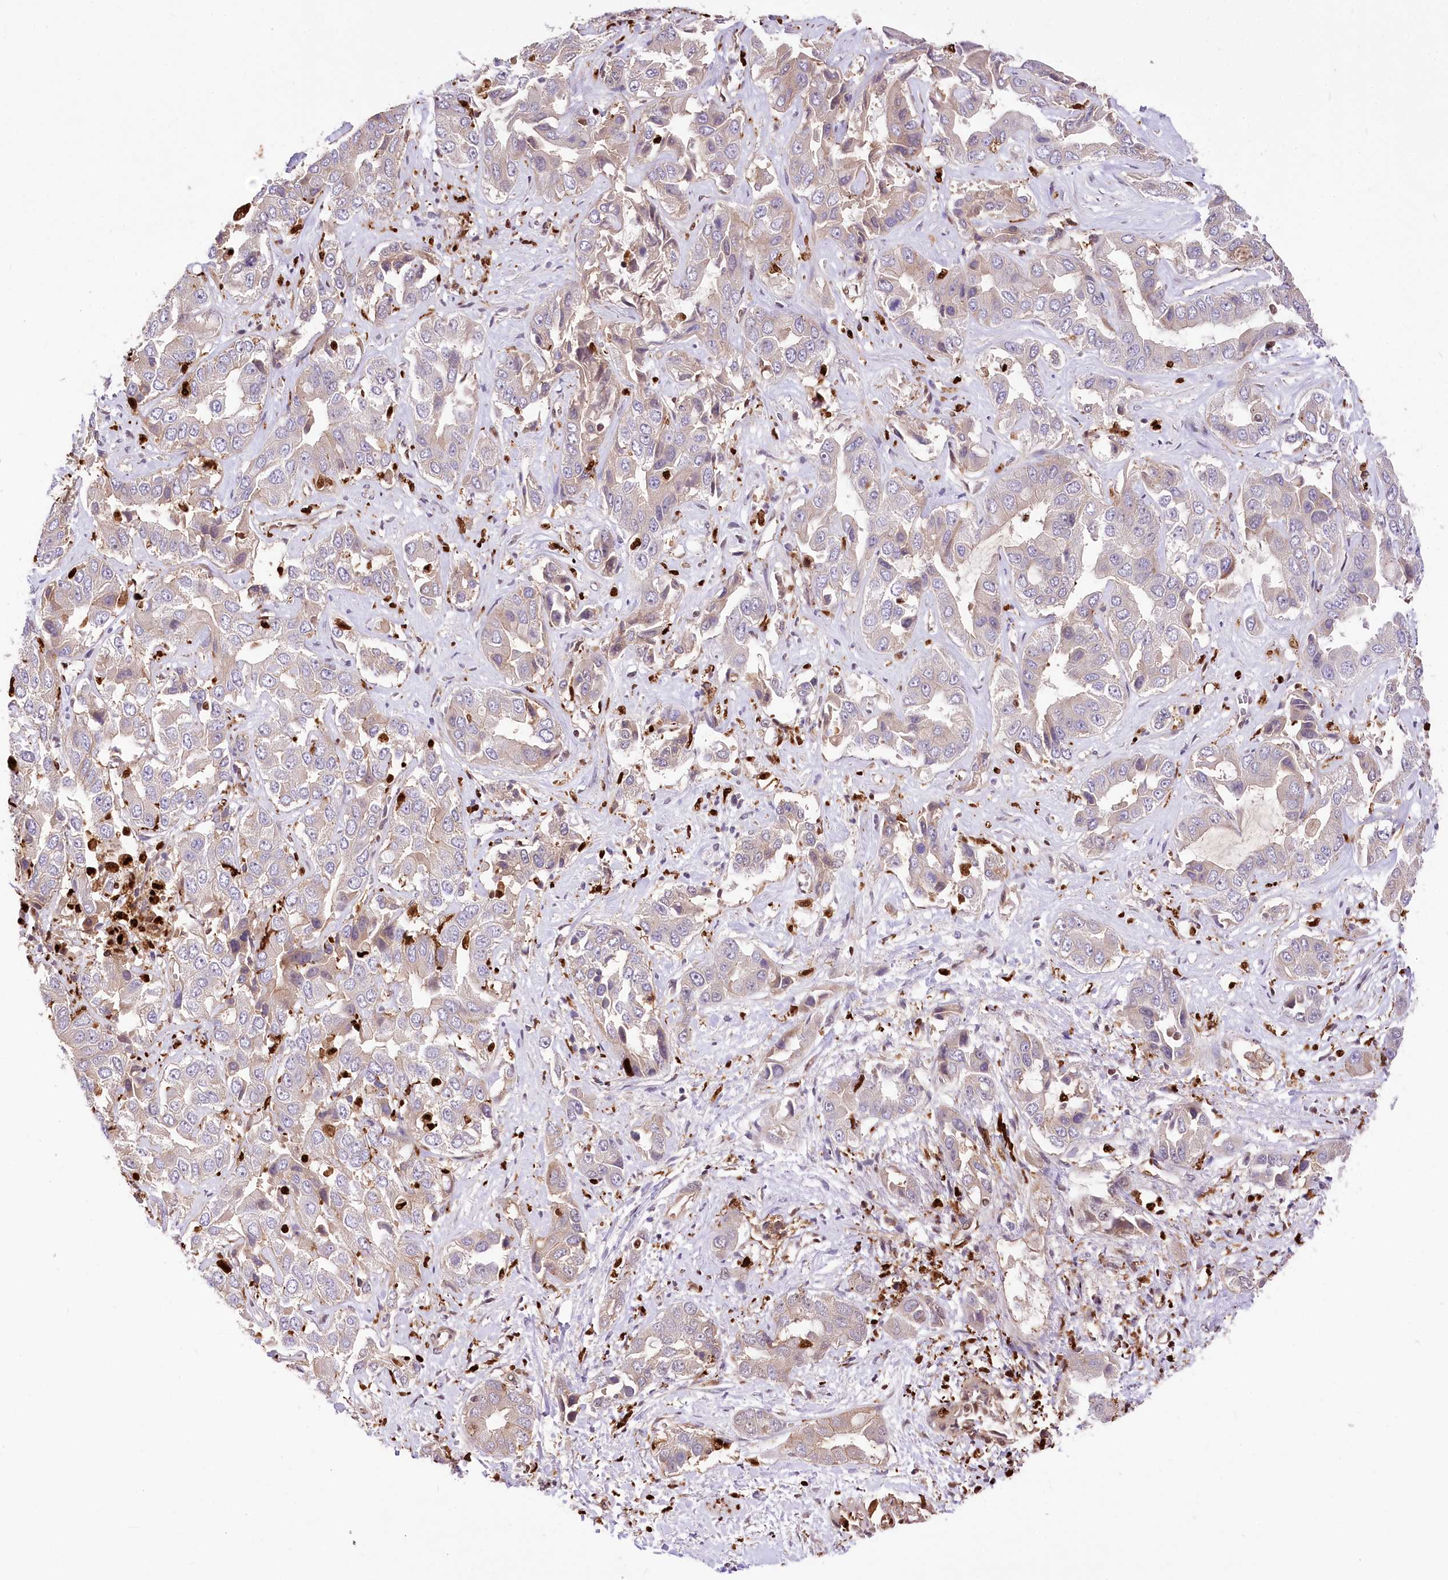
{"staining": {"intensity": "weak", "quantity": "25%-75%", "location": "cytoplasmic/membranous"}, "tissue": "liver cancer", "cell_type": "Tumor cells", "image_type": "cancer", "snomed": [{"axis": "morphology", "description": "Cholangiocarcinoma"}, {"axis": "topography", "description": "Liver"}], "caption": "Immunohistochemical staining of liver cancer shows low levels of weak cytoplasmic/membranous protein expression in approximately 25%-75% of tumor cells. (Stains: DAB in brown, nuclei in blue, Microscopy: brightfield microscopy at high magnification).", "gene": "FIGN", "patient": {"sex": "female", "age": 52}}